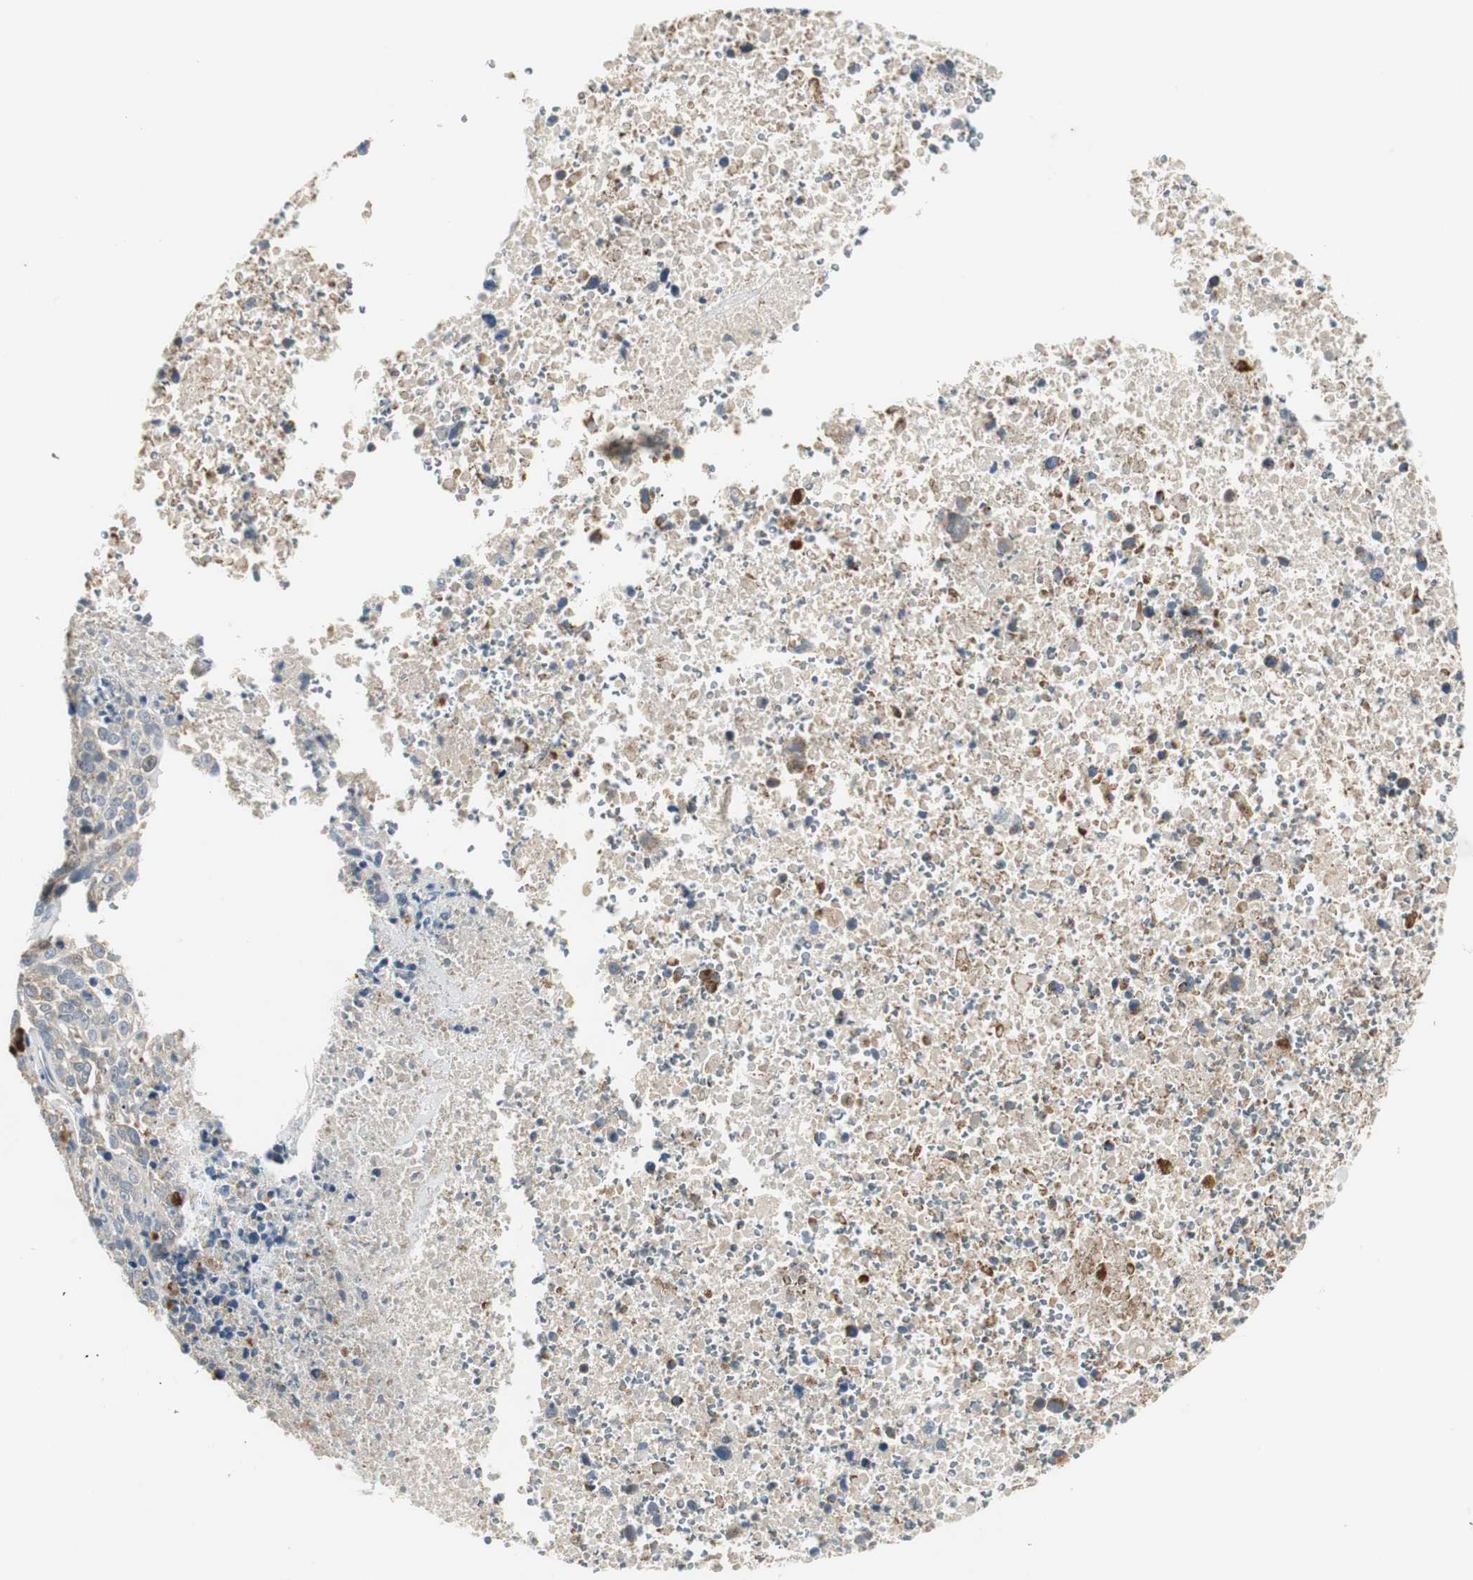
{"staining": {"intensity": "weak", "quantity": "25%-75%", "location": "cytoplasmic/membranous"}, "tissue": "melanoma", "cell_type": "Tumor cells", "image_type": "cancer", "snomed": [{"axis": "morphology", "description": "Malignant melanoma, Metastatic site"}, {"axis": "topography", "description": "Cerebral cortex"}], "caption": "Tumor cells reveal weak cytoplasmic/membranous staining in approximately 25%-75% of cells in malignant melanoma (metastatic site). The staining was performed using DAB, with brown indicating positive protein expression. Nuclei are stained blue with hematoxylin.", "gene": "MYT1", "patient": {"sex": "female", "age": 52}}